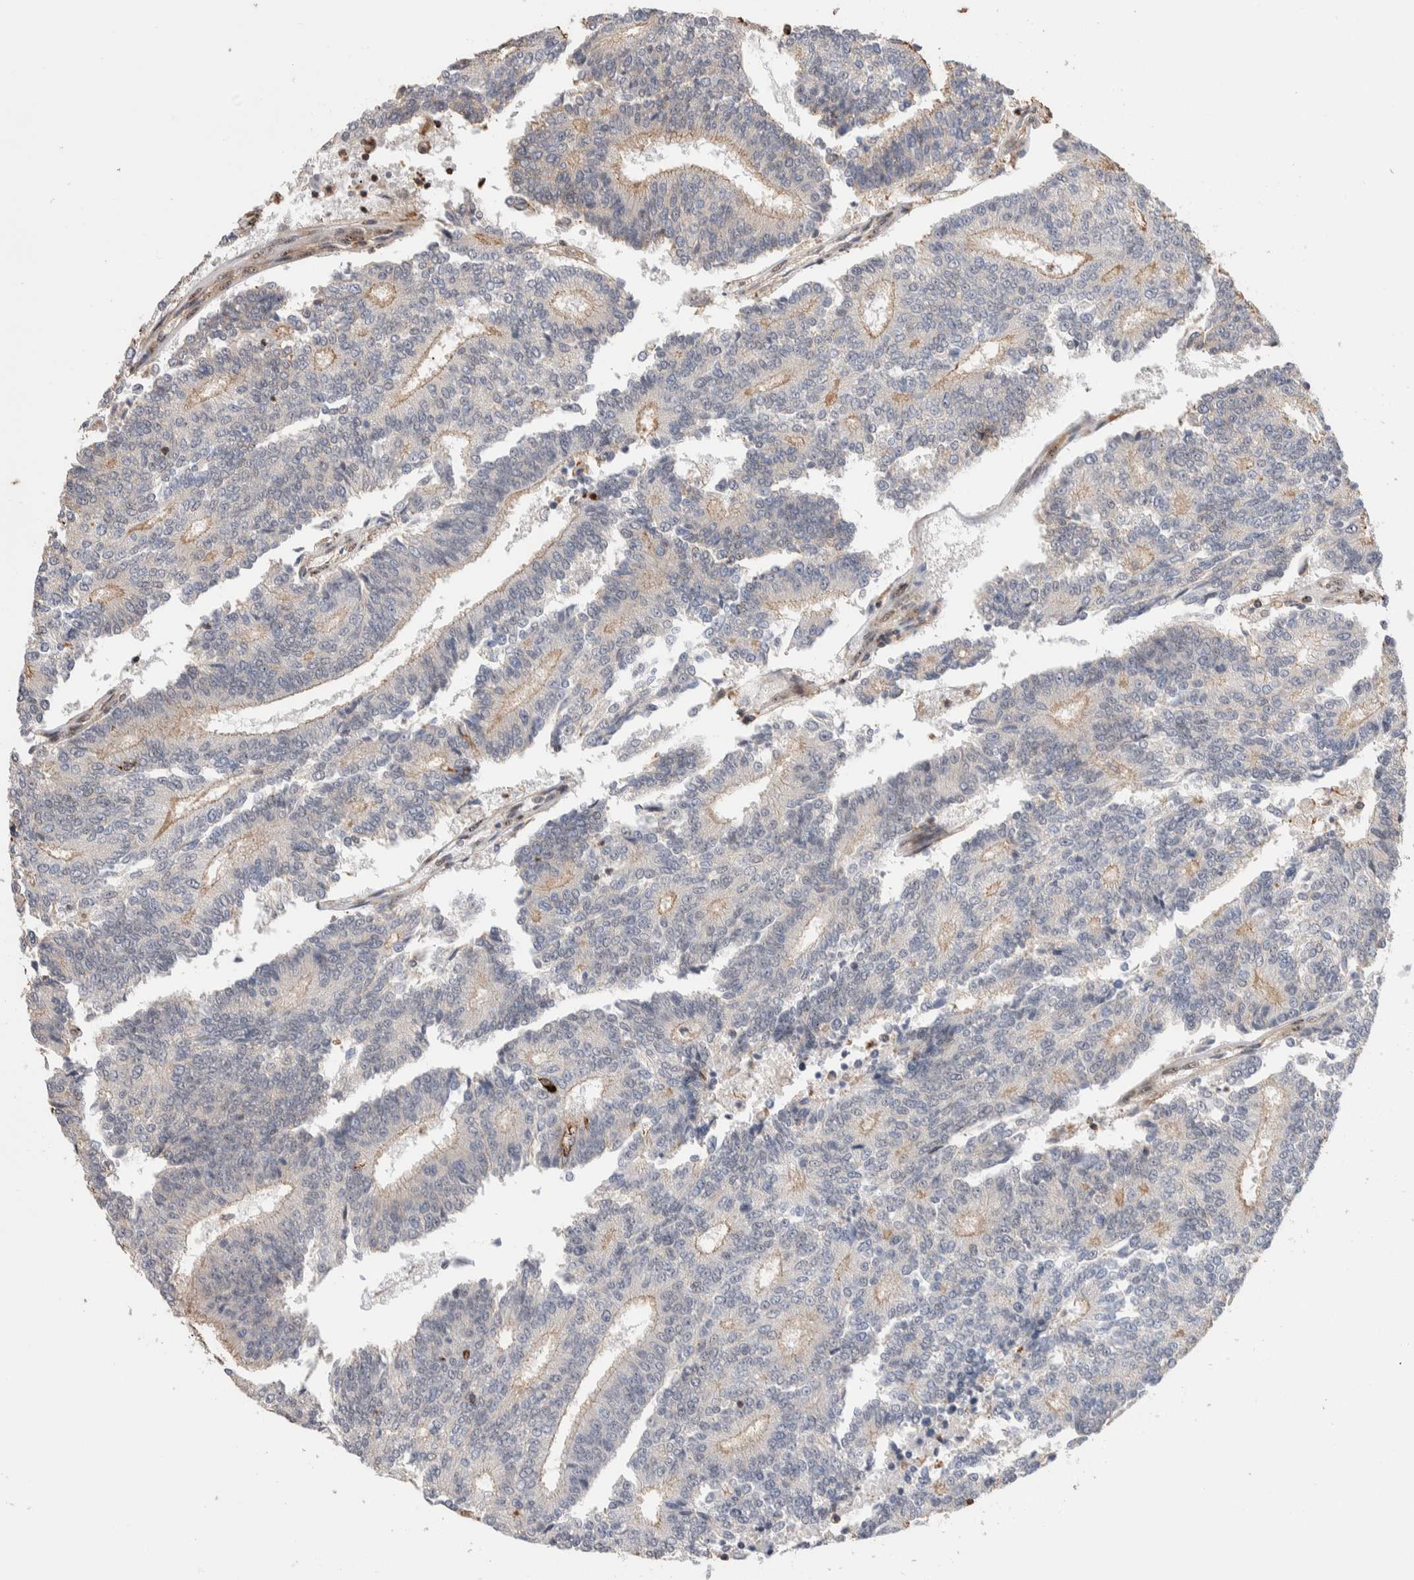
{"staining": {"intensity": "weak", "quantity": "<25%", "location": "cytoplasmic/membranous"}, "tissue": "prostate cancer", "cell_type": "Tumor cells", "image_type": "cancer", "snomed": [{"axis": "morphology", "description": "Normal tissue, NOS"}, {"axis": "morphology", "description": "Adenocarcinoma, High grade"}, {"axis": "topography", "description": "Prostate"}, {"axis": "topography", "description": "Seminal veicle"}], "caption": "Image shows no protein staining in tumor cells of prostate high-grade adenocarcinoma tissue. Brightfield microscopy of immunohistochemistry (IHC) stained with DAB (3,3'-diaminobenzidine) (brown) and hematoxylin (blue), captured at high magnification.", "gene": "ZNF704", "patient": {"sex": "male", "age": 55}}